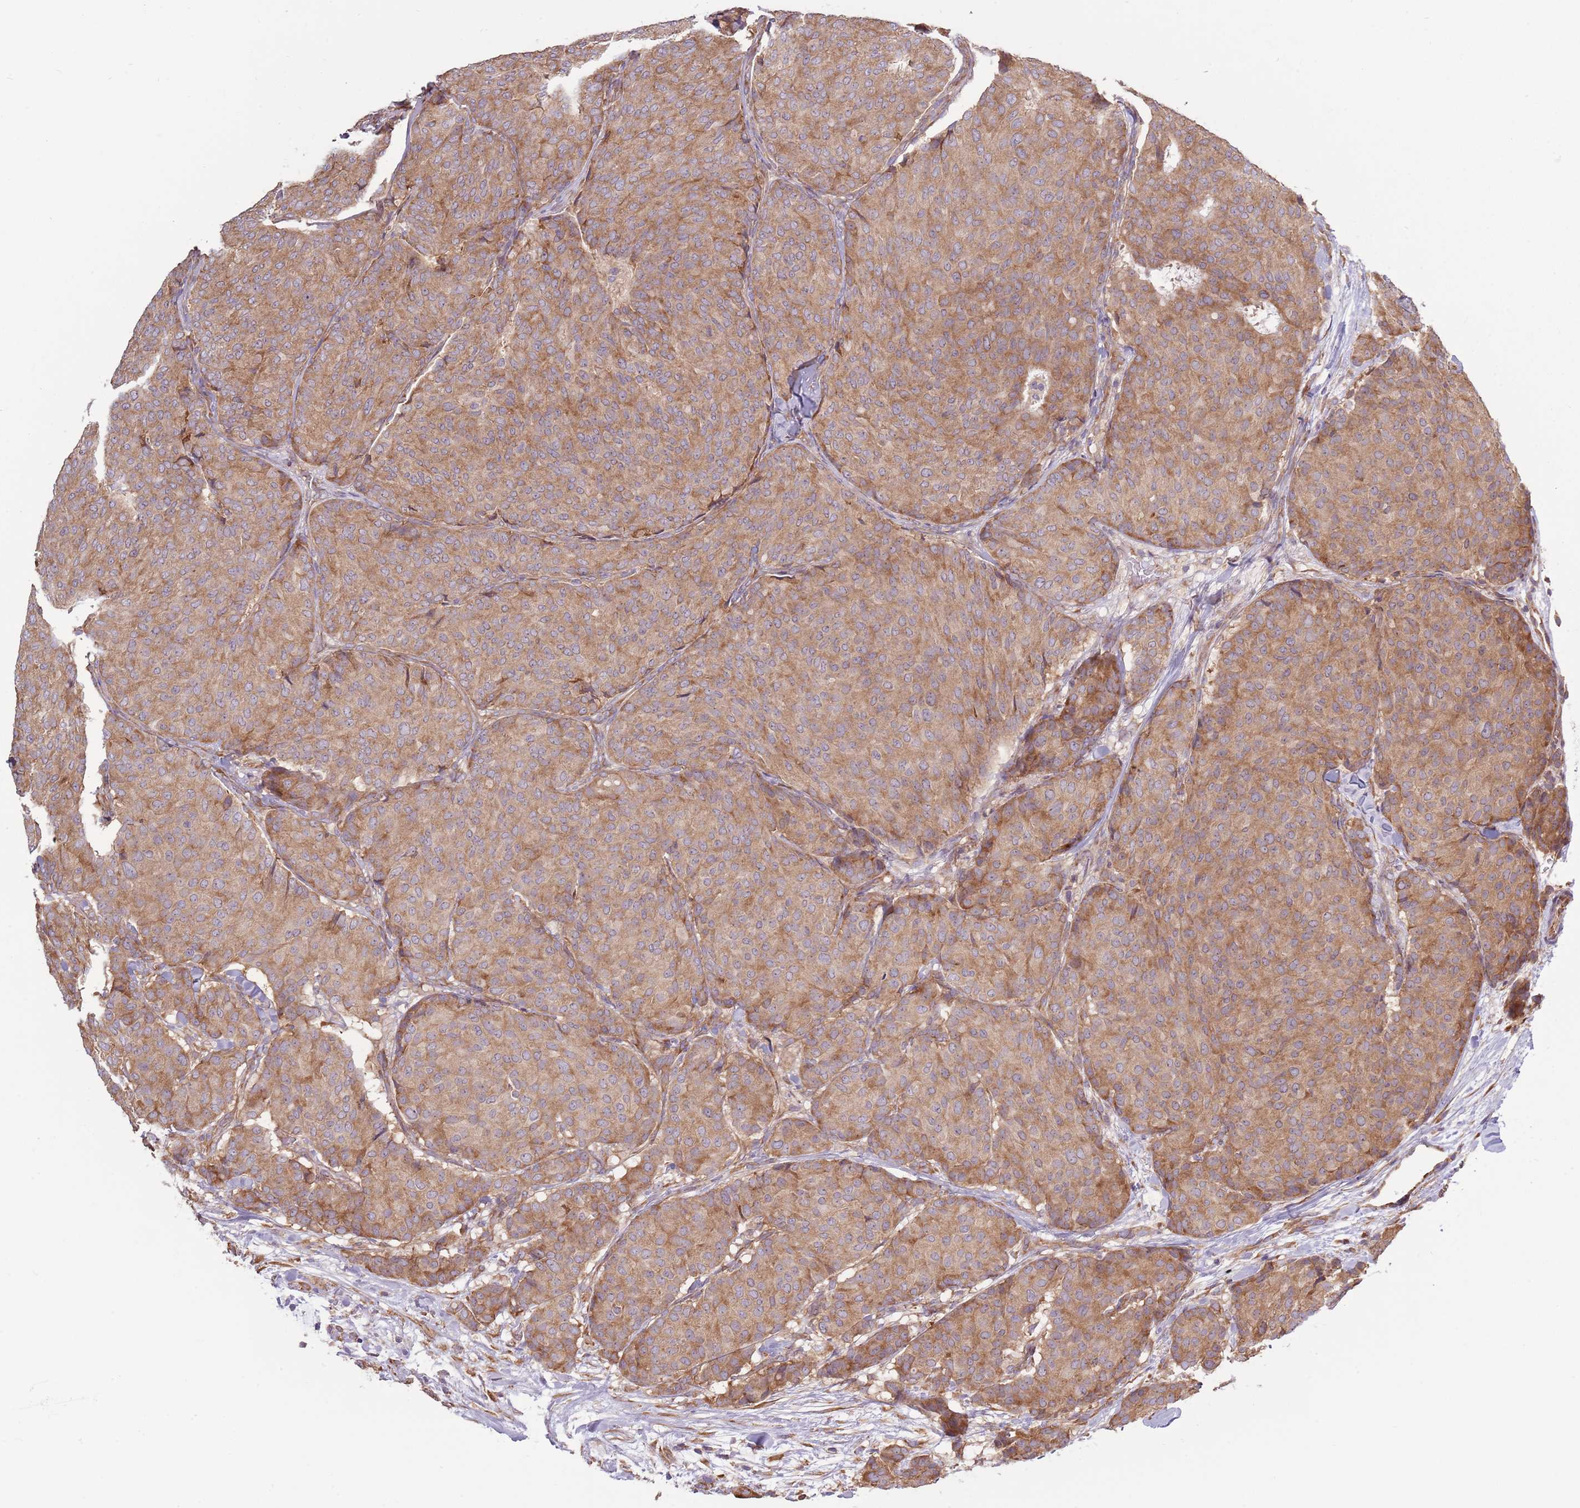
{"staining": {"intensity": "moderate", "quantity": ">75%", "location": "cytoplasmic/membranous"}, "tissue": "breast cancer", "cell_type": "Tumor cells", "image_type": "cancer", "snomed": [{"axis": "morphology", "description": "Duct carcinoma"}, {"axis": "topography", "description": "Breast"}], "caption": "Immunohistochemical staining of infiltrating ductal carcinoma (breast) reveals medium levels of moderate cytoplasmic/membranous positivity in about >75% of tumor cells.", "gene": "RPL17-C18orf32", "patient": {"sex": "female", "age": 75}}